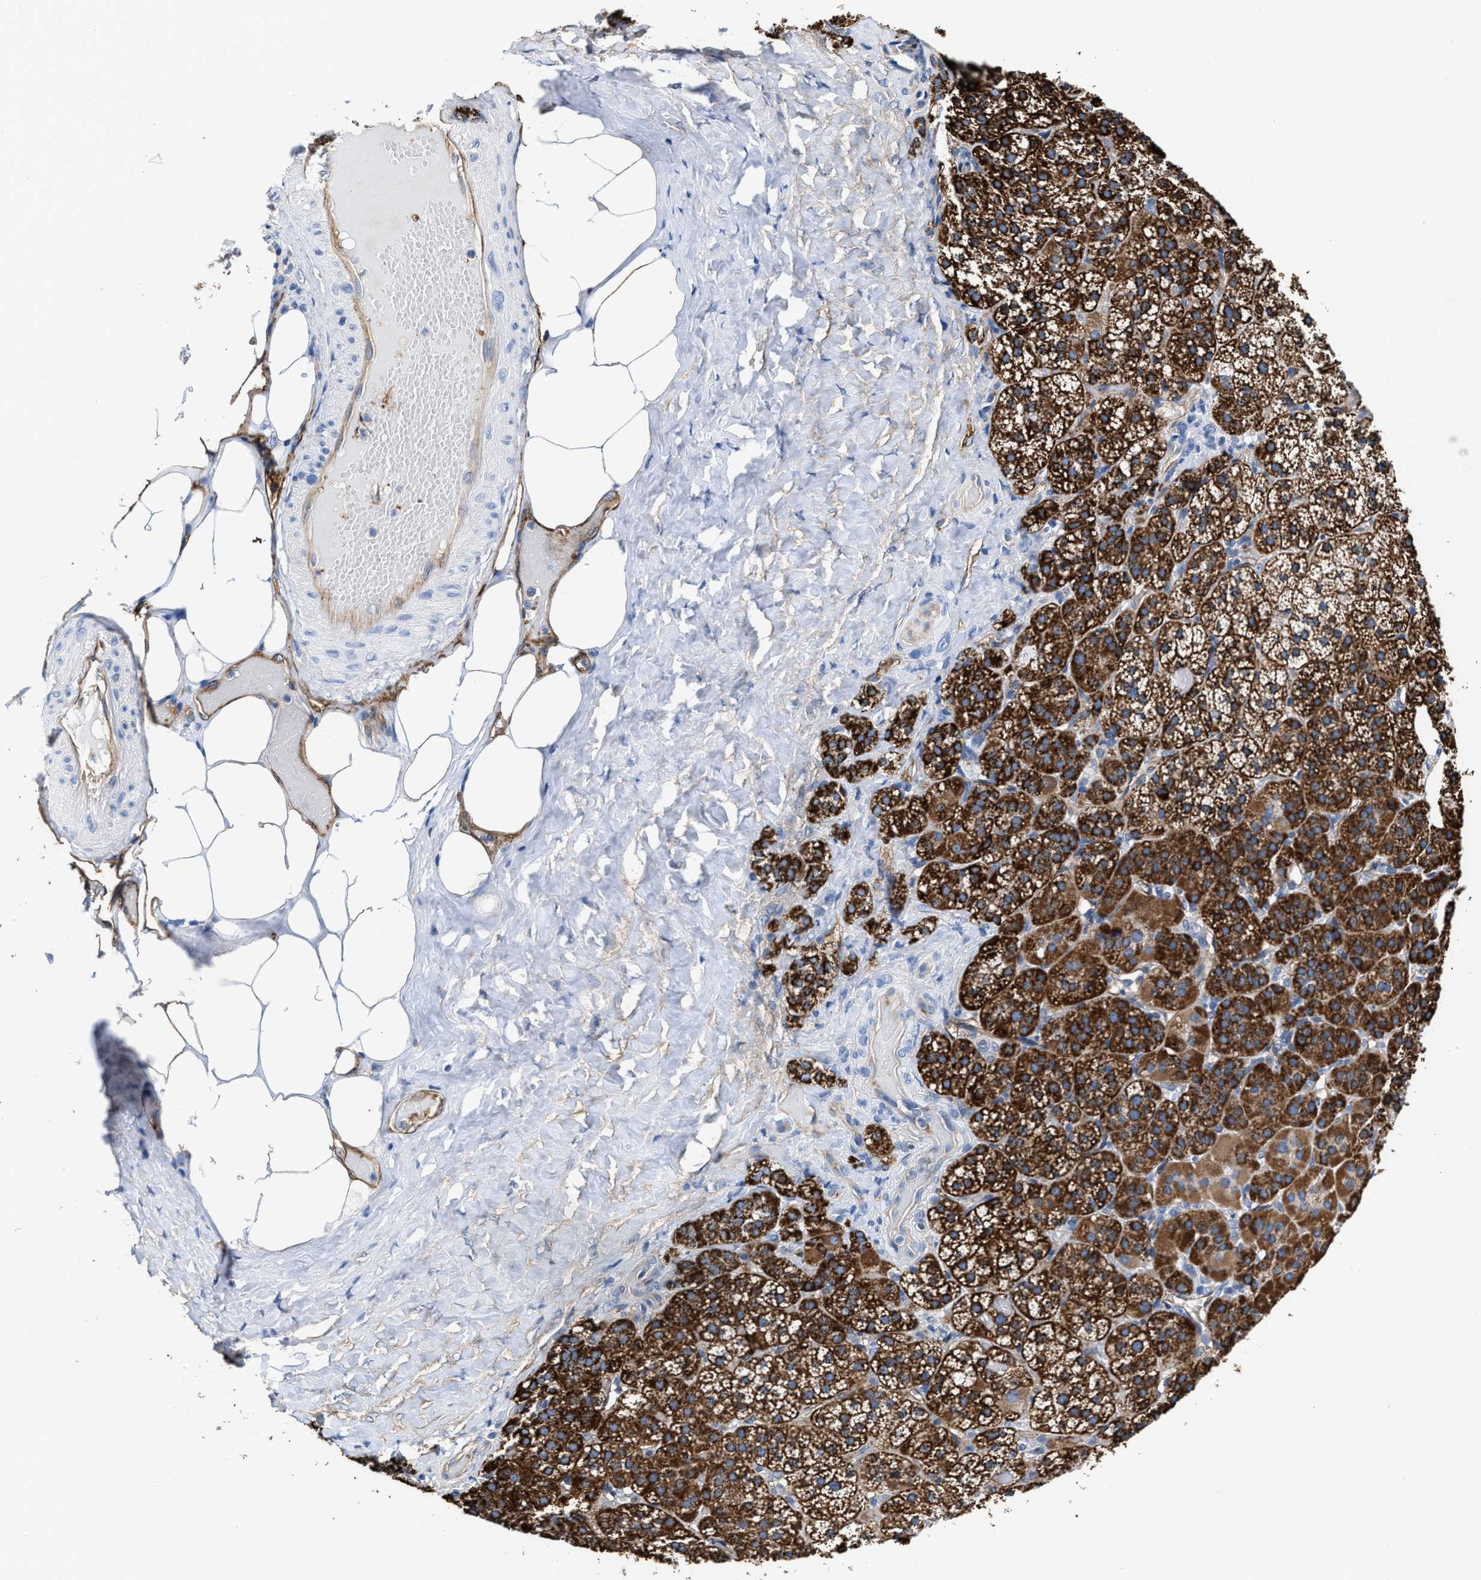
{"staining": {"intensity": "strong", "quantity": ">75%", "location": "cytoplasmic/membranous"}, "tissue": "adrenal gland", "cell_type": "Glandular cells", "image_type": "normal", "snomed": [{"axis": "morphology", "description": "Normal tissue, NOS"}, {"axis": "topography", "description": "Adrenal gland"}], "caption": "IHC photomicrograph of normal adrenal gland stained for a protein (brown), which shows high levels of strong cytoplasmic/membranous staining in about >75% of glandular cells.", "gene": "C22orf42", "patient": {"sex": "female", "age": 59}}